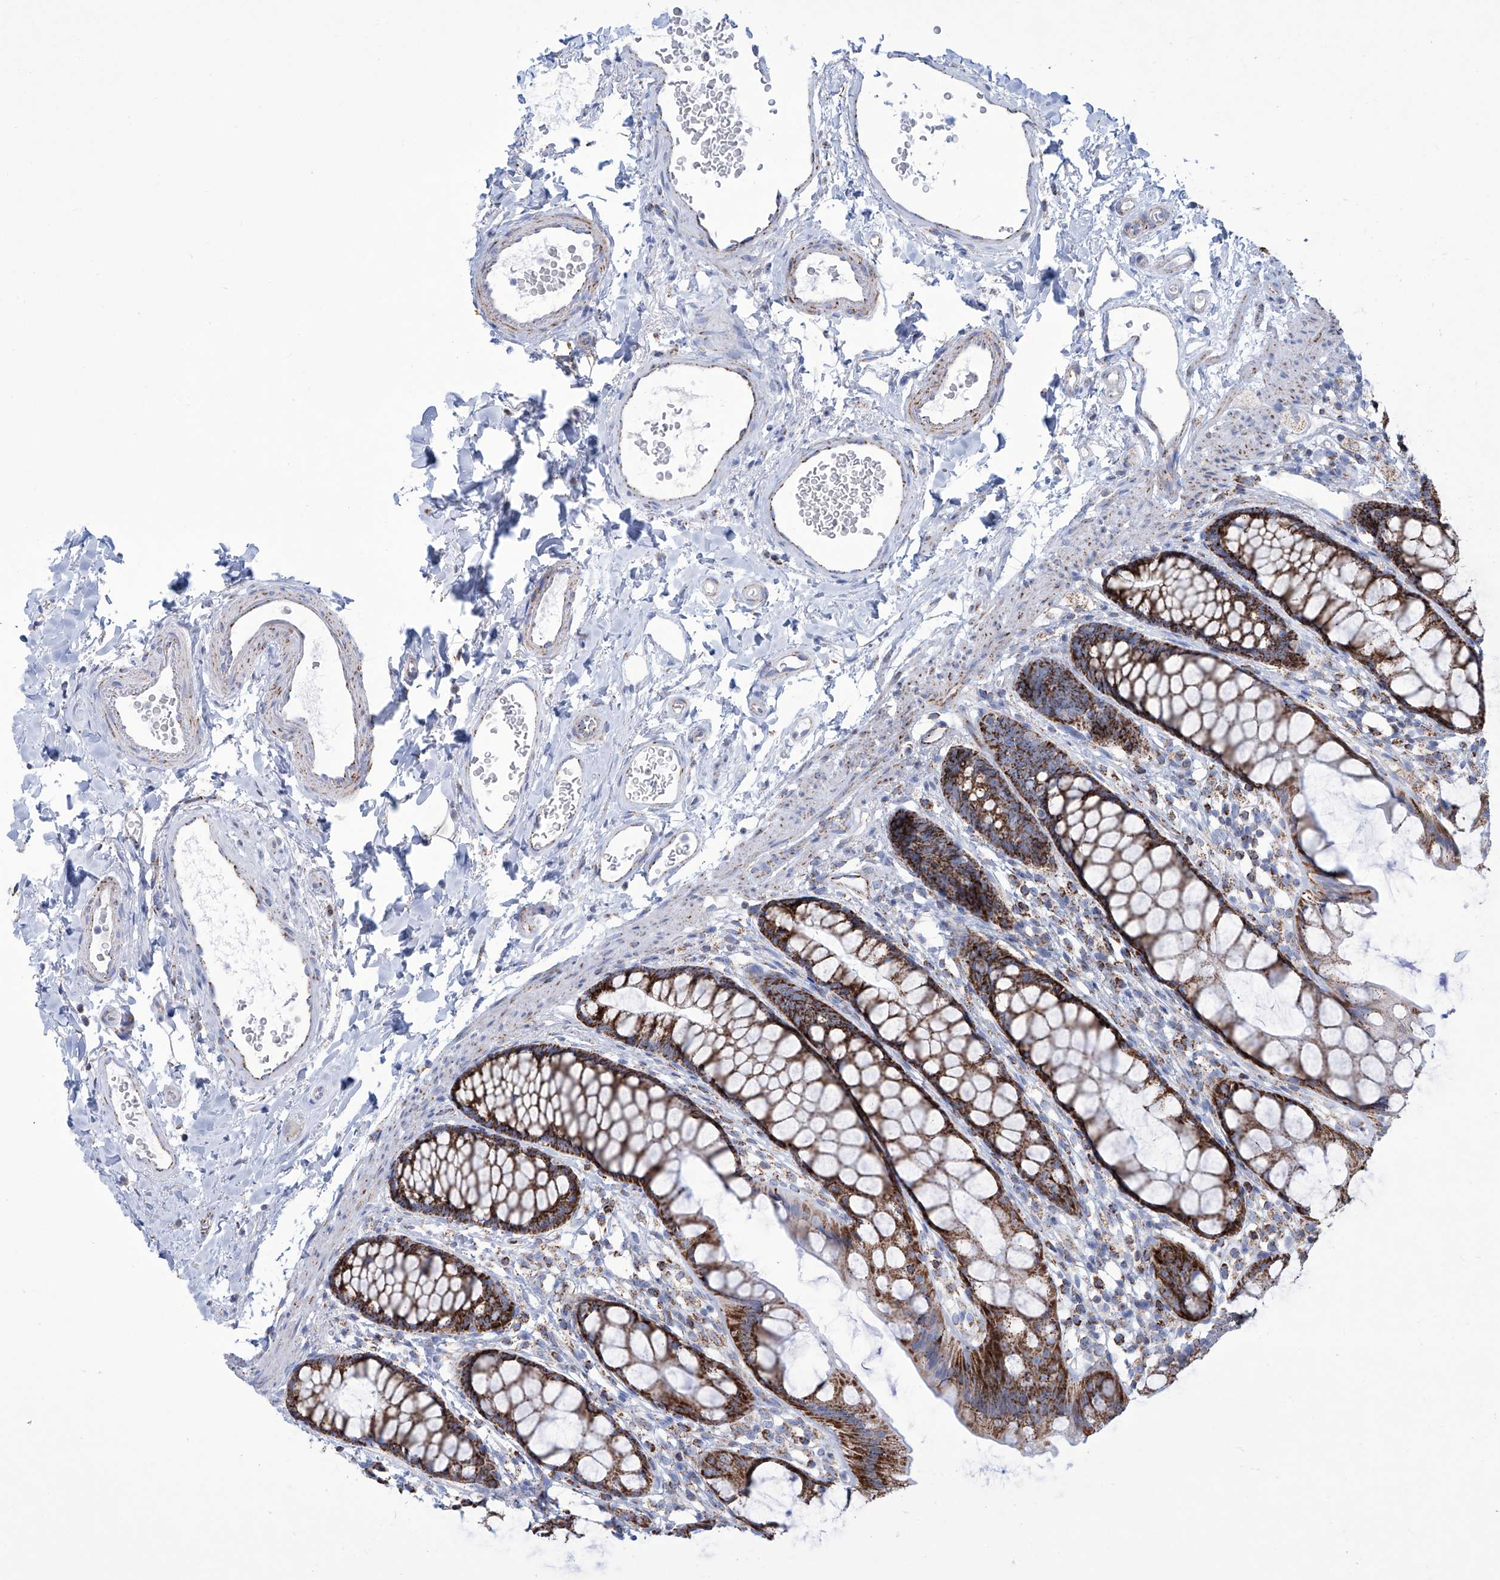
{"staining": {"intensity": "strong", "quantity": ">75%", "location": "cytoplasmic/membranous"}, "tissue": "rectum", "cell_type": "Glandular cells", "image_type": "normal", "snomed": [{"axis": "morphology", "description": "Normal tissue, NOS"}, {"axis": "topography", "description": "Rectum"}], "caption": "Immunohistochemistry of benign human rectum exhibits high levels of strong cytoplasmic/membranous positivity in approximately >75% of glandular cells.", "gene": "ALDH6A1", "patient": {"sex": "female", "age": 65}}